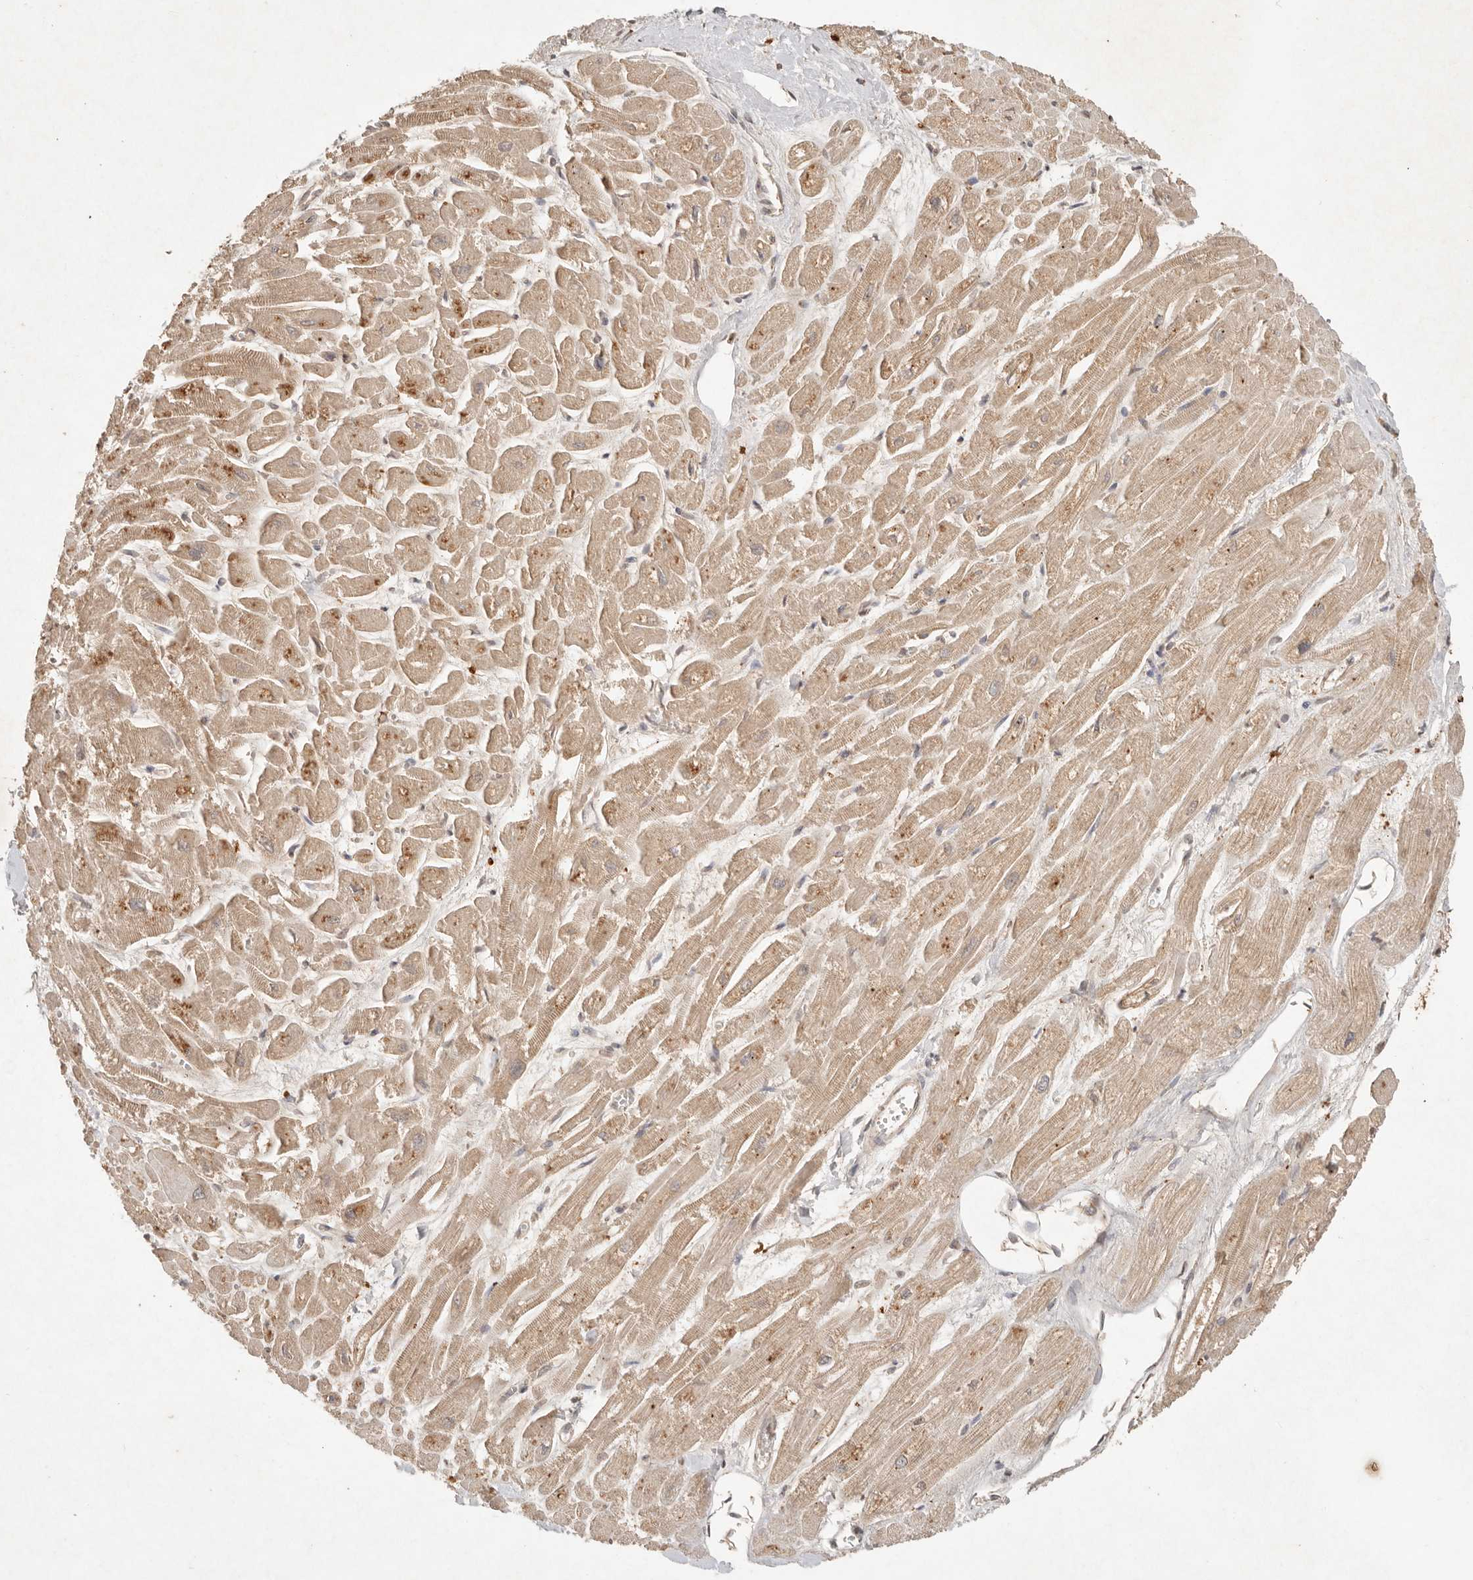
{"staining": {"intensity": "moderate", "quantity": ">75%", "location": "cytoplasmic/membranous"}, "tissue": "heart muscle", "cell_type": "Cardiomyocytes", "image_type": "normal", "snomed": [{"axis": "morphology", "description": "Normal tissue, NOS"}, {"axis": "topography", "description": "Heart"}], "caption": "IHC image of unremarkable heart muscle: human heart muscle stained using immunohistochemistry (IHC) demonstrates medium levels of moderate protein expression localized specifically in the cytoplasmic/membranous of cardiomyocytes, appearing as a cytoplasmic/membranous brown color.", "gene": "LMO4", "patient": {"sex": "male", "age": 54}}